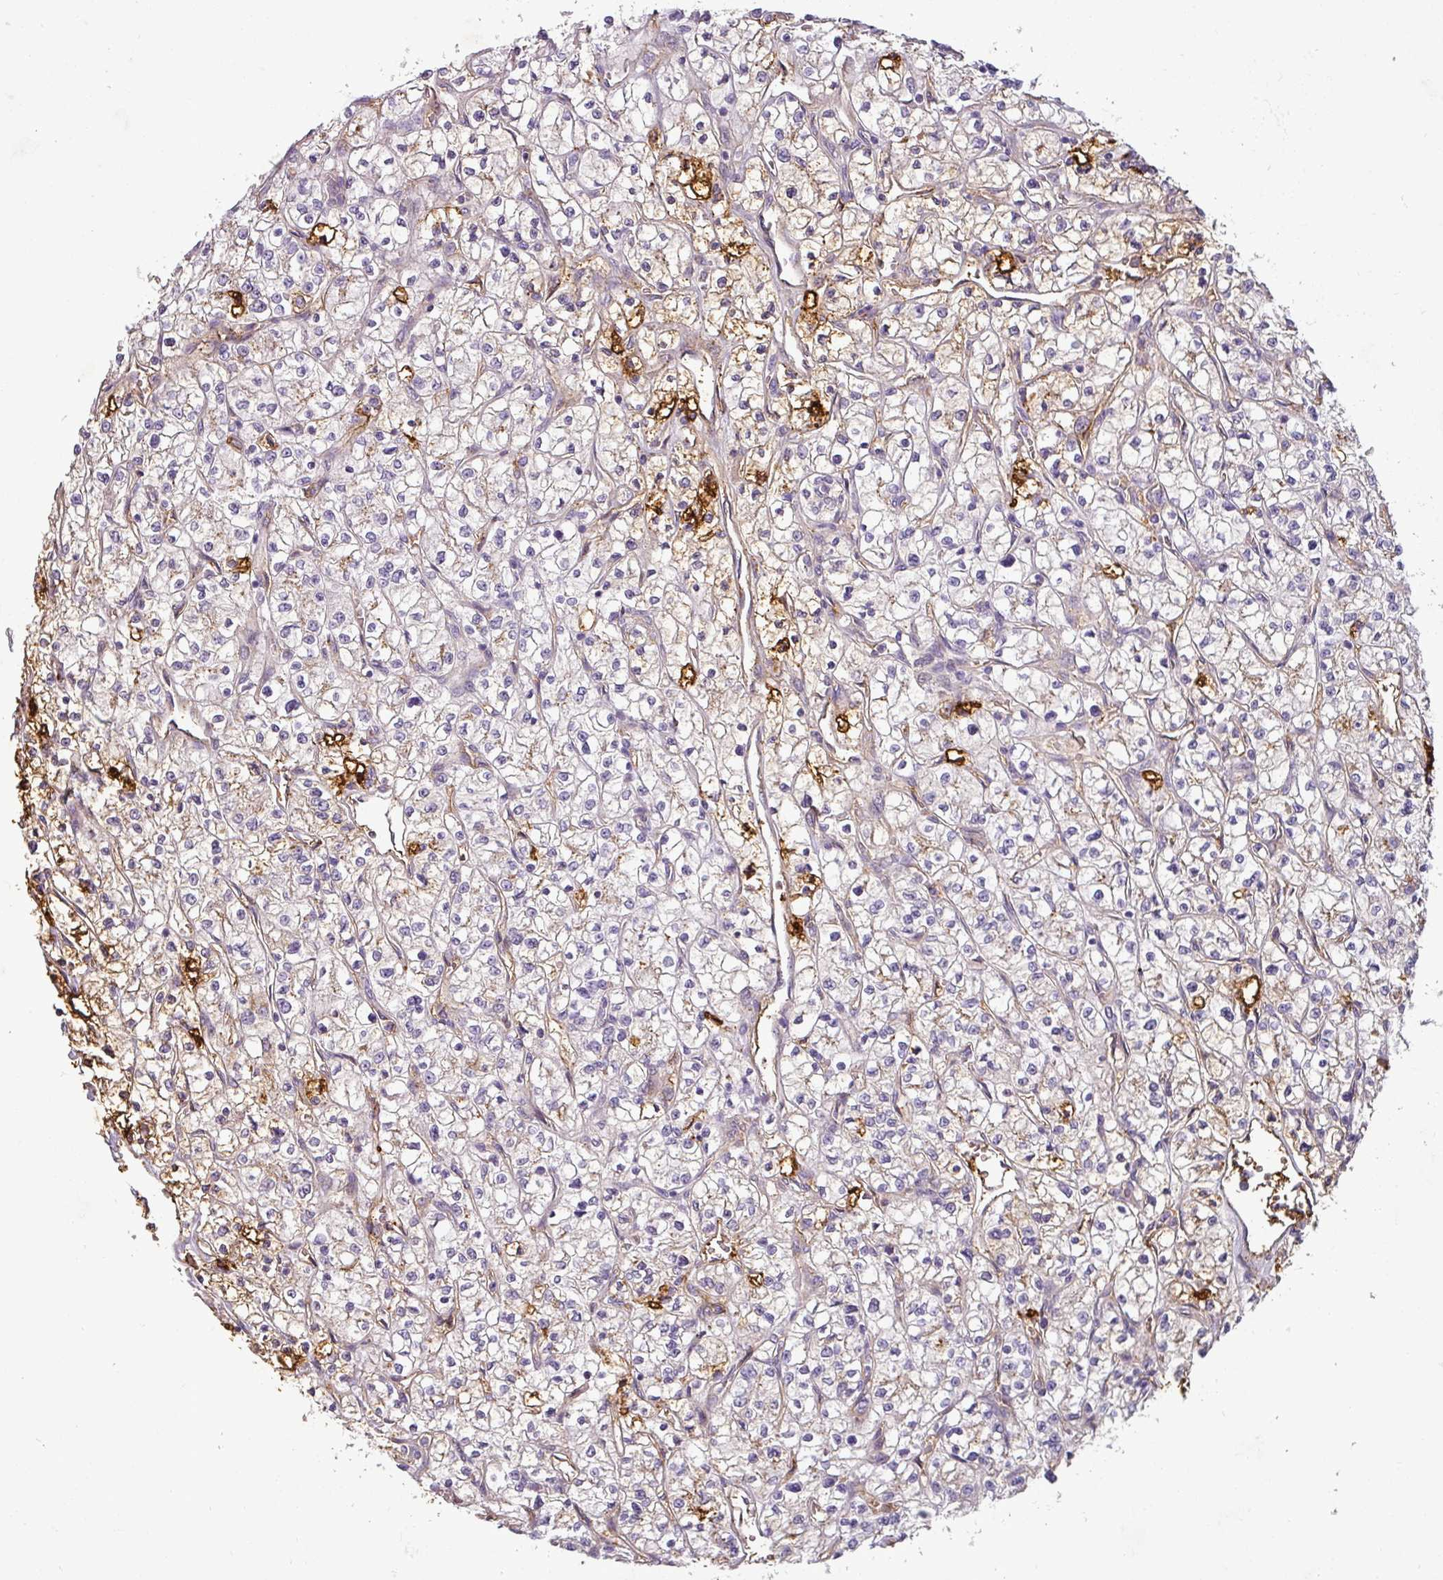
{"staining": {"intensity": "moderate", "quantity": "<25%", "location": "cytoplasmic/membranous"}, "tissue": "renal cancer", "cell_type": "Tumor cells", "image_type": "cancer", "snomed": [{"axis": "morphology", "description": "Adenocarcinoma, NOS"}, {"axis": "topography", "description": "Kidney"}], "caption": "Immunohistochemical staining of renal cancer shows low levels of moderate cytoplasmic/membranous positivity in about <25% of tumor cells.", "gene": "APOC1", "patient": {"sex": "female", "age": 64}}